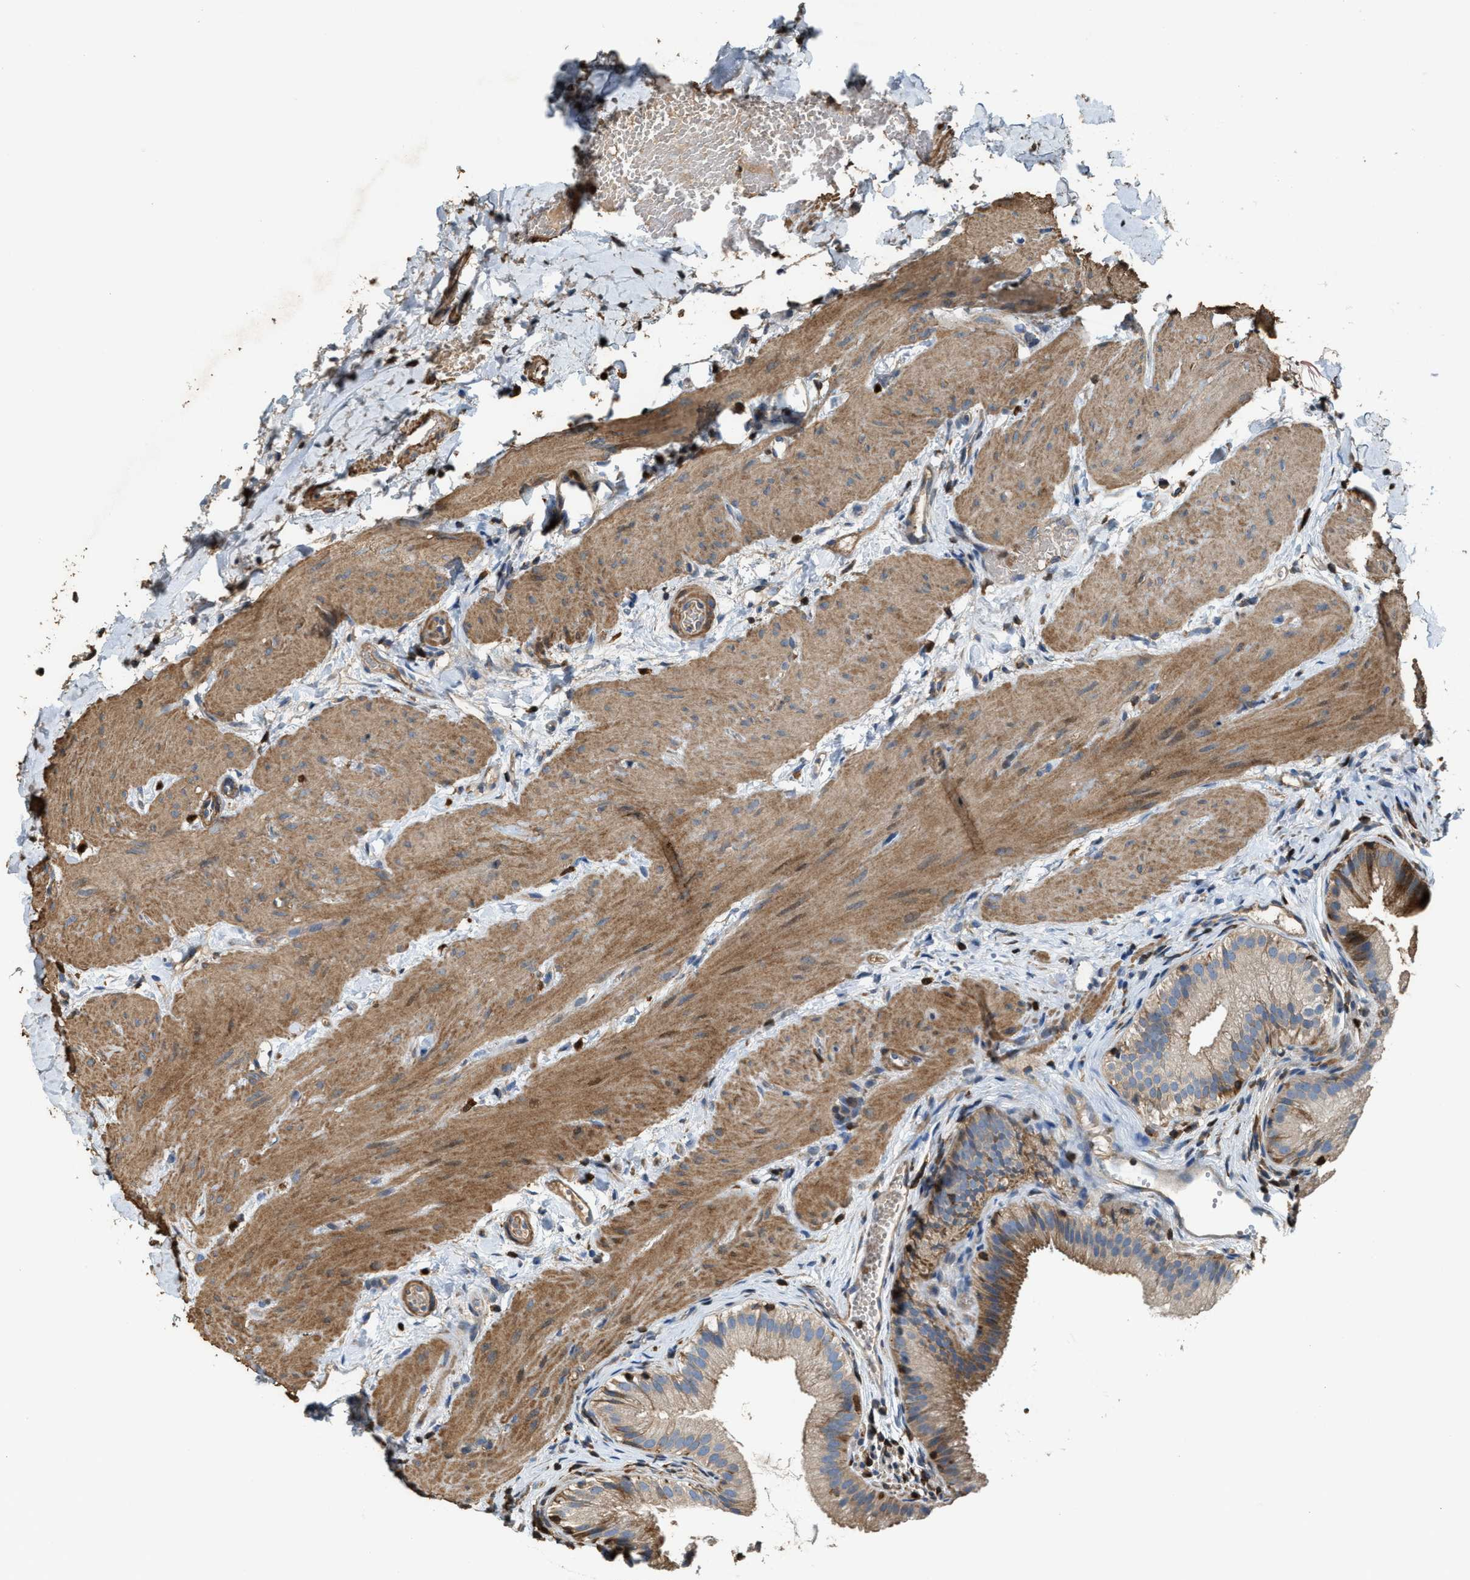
{"staining": {"intensity": "moderate", "quantity": ">75%", "location": "cytoplasmic/membranous"}, "tissue": "gallbladder", "cell_type": "Glandular cells", "image_type": "normal", "snomed": [{"axis": "morphology", "description": "Normal tissue, NOS"}, {"axis": "topography", "description": "Gallbladder"}], "caption": "Brown immunohistochemical staining in normal gallbladder reveals moderate cytoplasmic/membranous staining in about >75% of glandular cells.", "gene": "SERPINB5", "patient": {"sex": "female", "age": 26}}